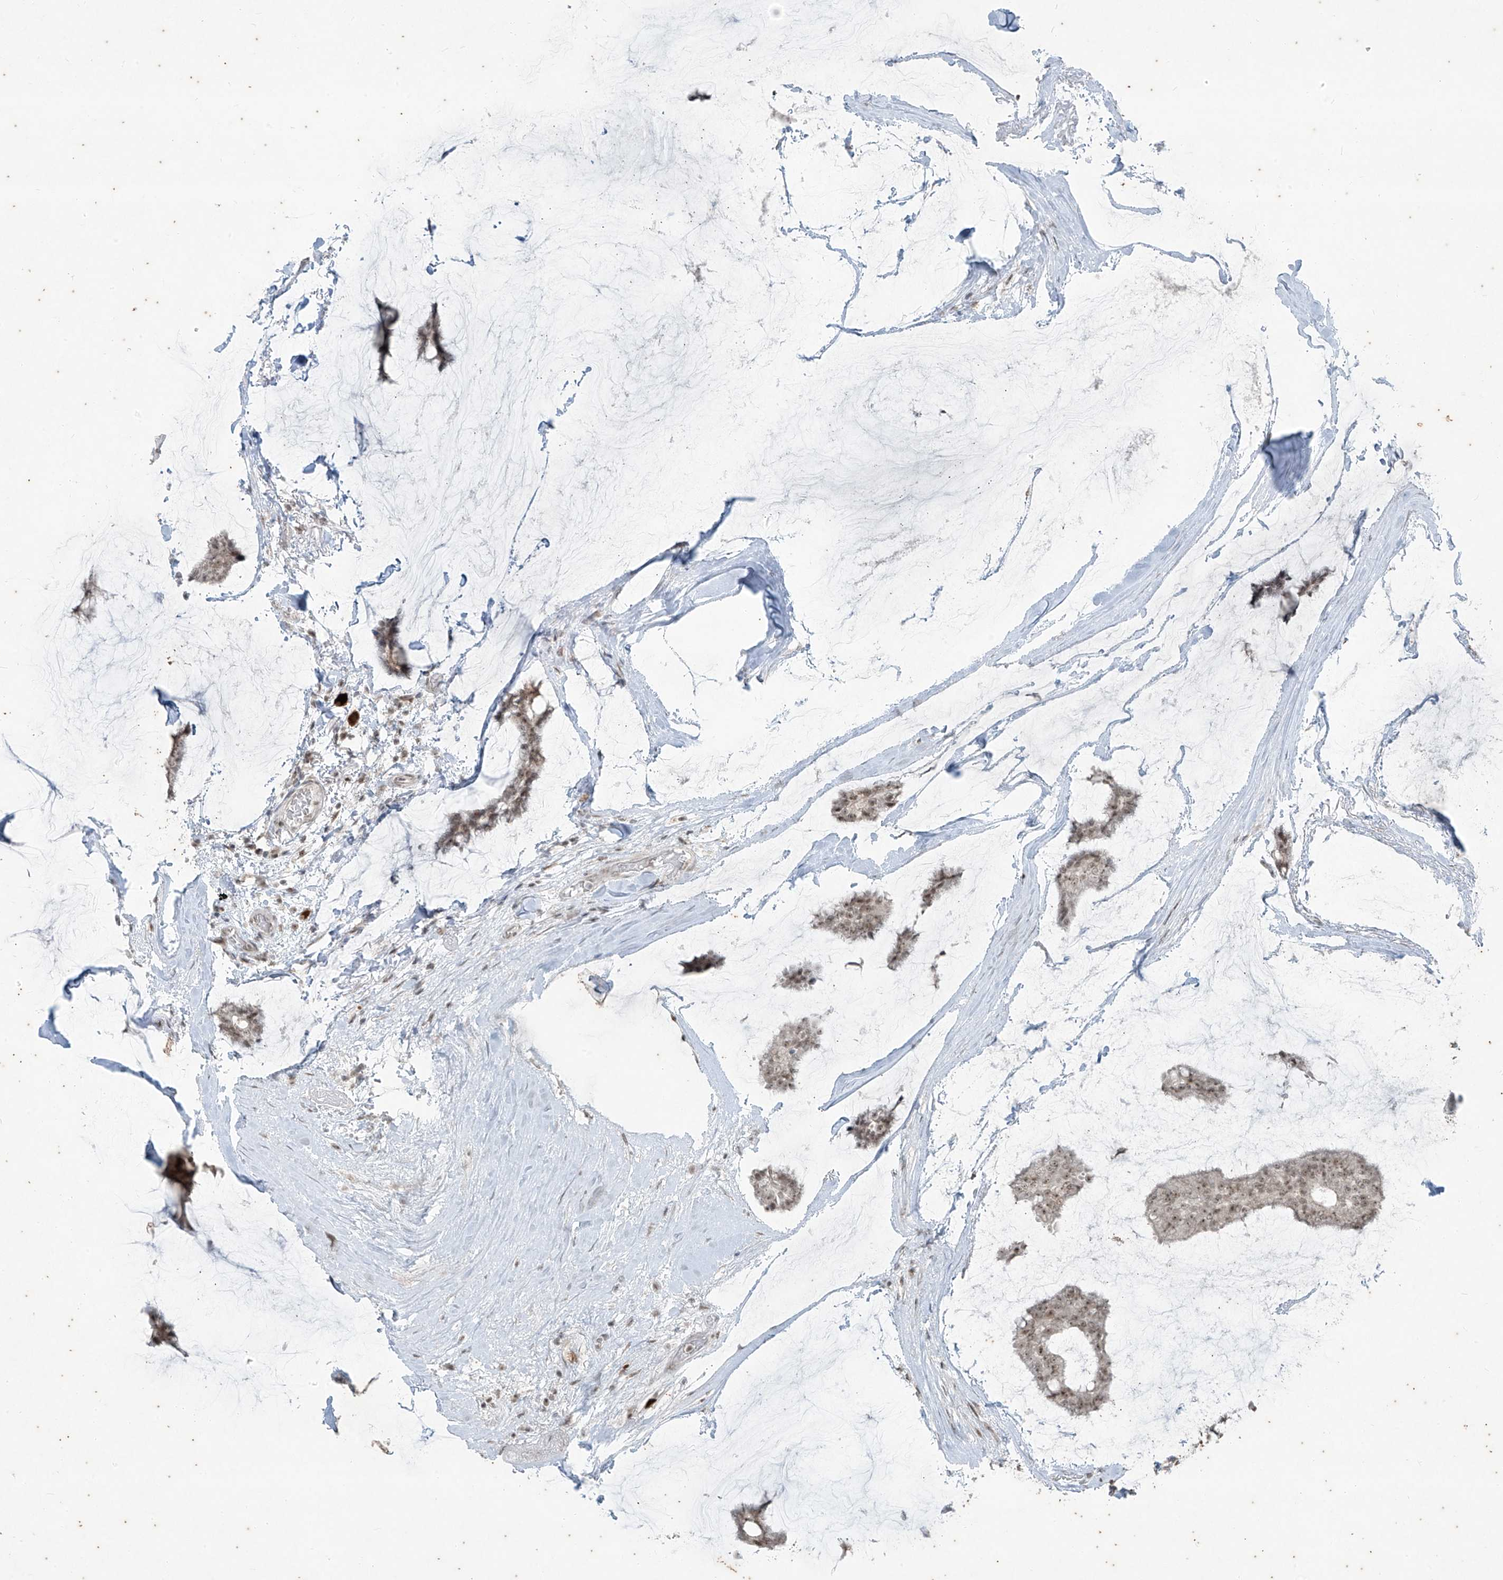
{"staining": {"intensity": "weak", "quantity": ">75%", "location": "nuclear"}, "tissue": "breast cancer", "cell_type": "Tumor cells", "image_type": "cancer", "snomed": [{"axis": "morphology", "description": "Duct carcinoma"}, {"axis": "topography", "description": "Breast"}], "caption": "Immunohistochemistry of infiltrating ductal carcinoma (breast) demonstrates low levels of weak nuclear staining in about >75% of tumor cells.", "gene": "ZNF354B", "patient": {"sex": "female", "age": 93}}